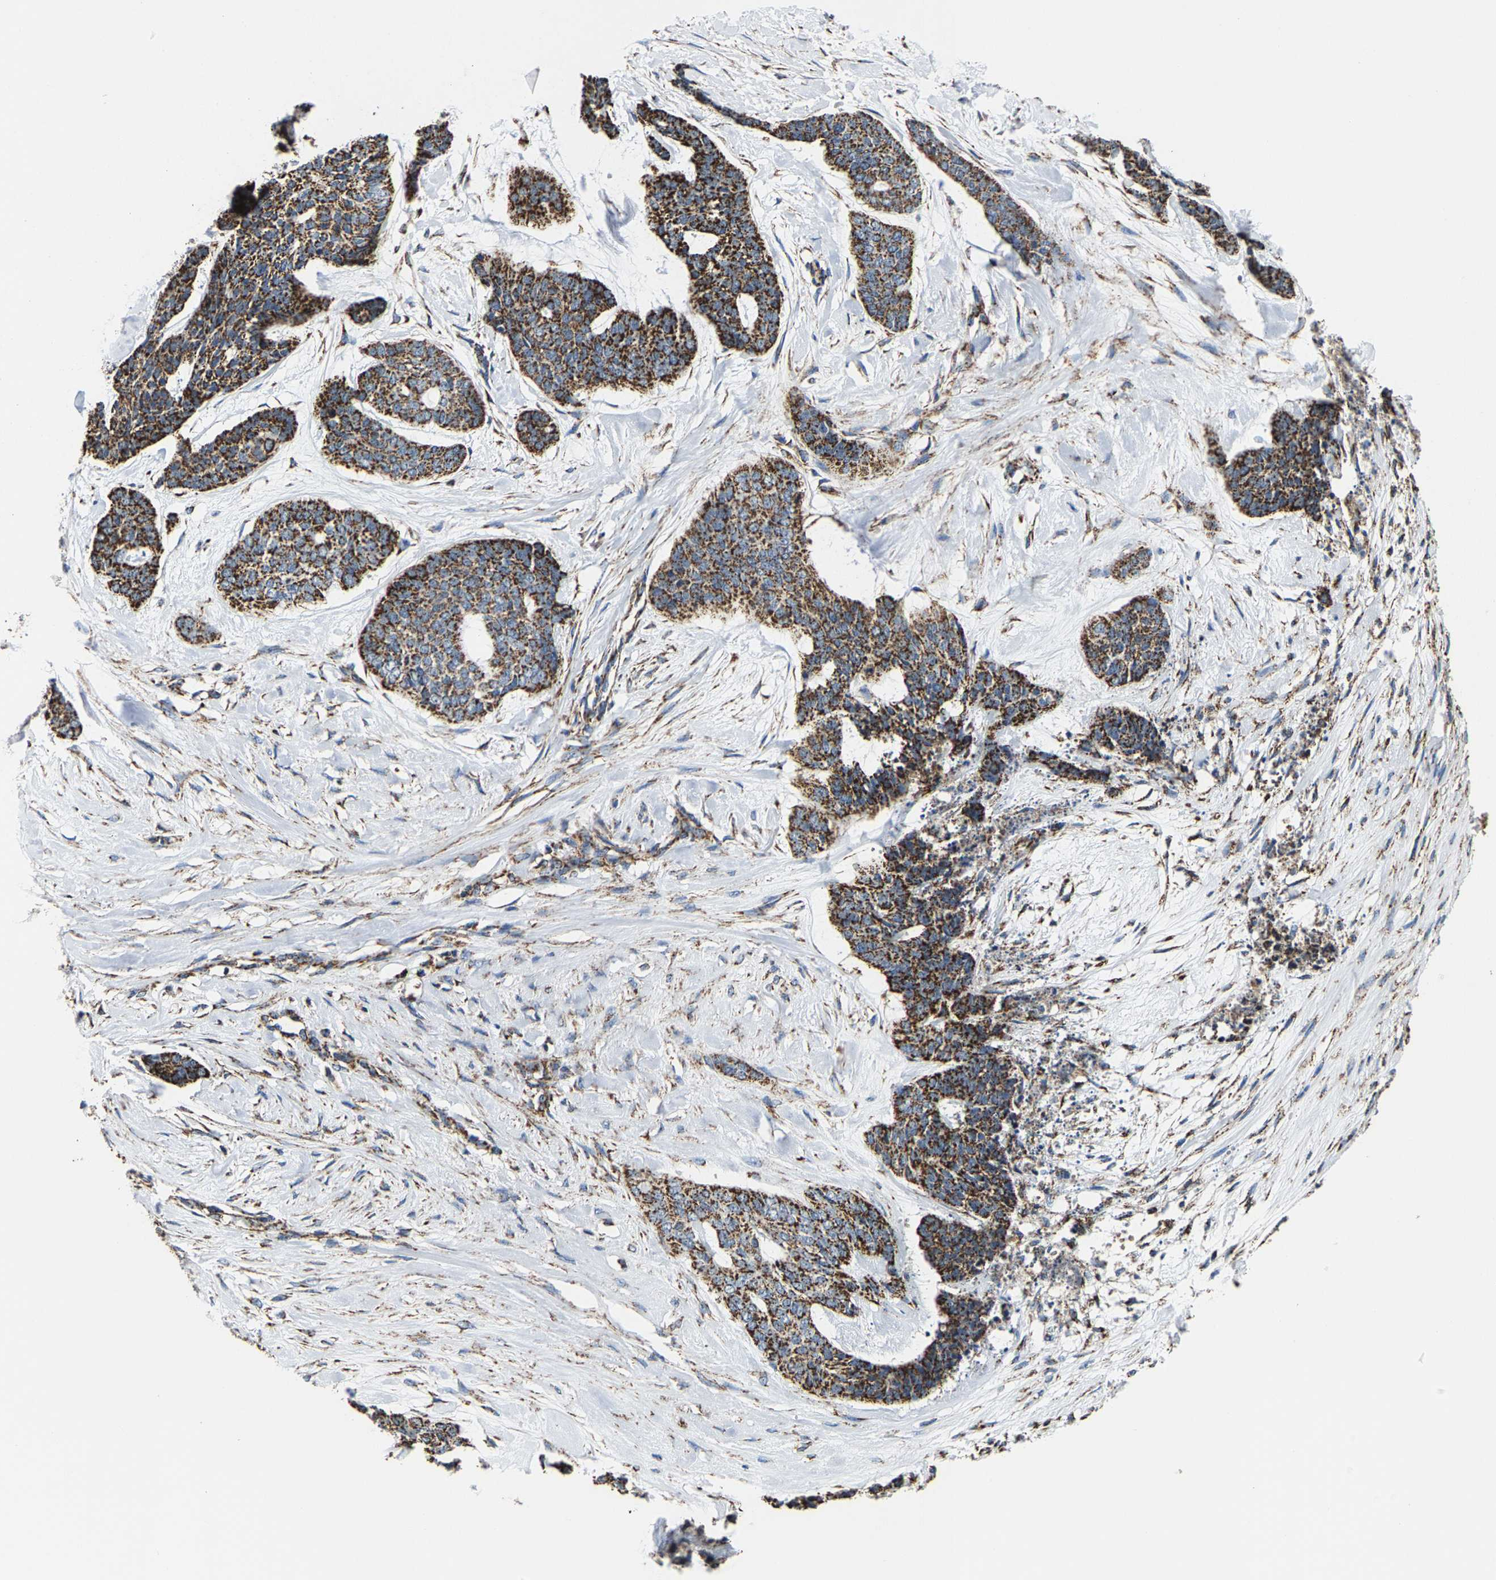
{"staining": {"intensity": "strong", "quantity": ">75%", "location": "cytoplasmic/membranous"}, "tissue": "skin cancer", "cell_type": "Tumor cells", "image_type": "cancer", "snomed": [{"axis": "morphology", "description": "Basal cell carcinoma"}, {"axis": "topography", "description": "Skin"}], "caption": "Strong cytoplasmic/membranous staining for a protein is identified in about >75% of tumor cells of basal cell carcinoma (skin) using immunohistochemistry.", "gene": "SHMT2", "patient": {"sex": "female", "age": 64}}